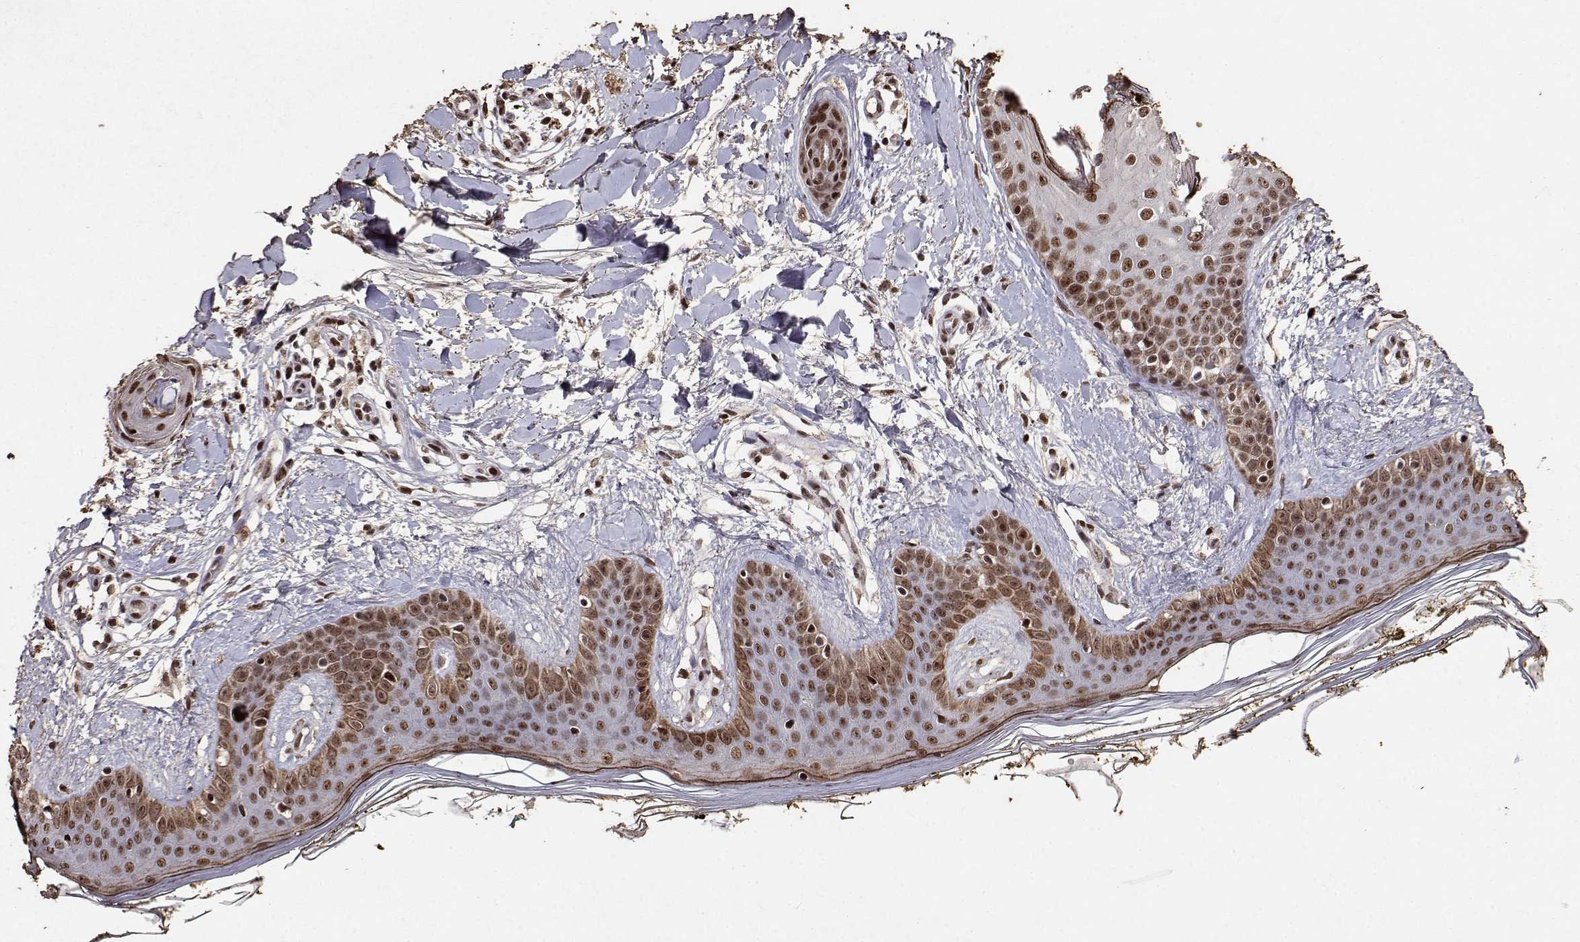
{"staining": {"intensity": "strong", "quantity": ">75%", "location": "nuclear"}, "tissue": "skin", "cell_type": "Fibroblasts", "image_type": "normal", "snomed": [{"axis": "morphology", "description": "Normal tissue, NOS"}, {"axis": "topography", "description": "Skin"}], "caption": "Skin stained for a protein reveals strong nuclear positivity in fibroblasts. The protein of interest is stained brown, and the nuclei are stained in blue (DAB (3,3'-diaminobenzidine) IHC with brightfield microscopy, high magnification).", "gene": "TOE1", "patient": {"sex": "female", "age": 34}}